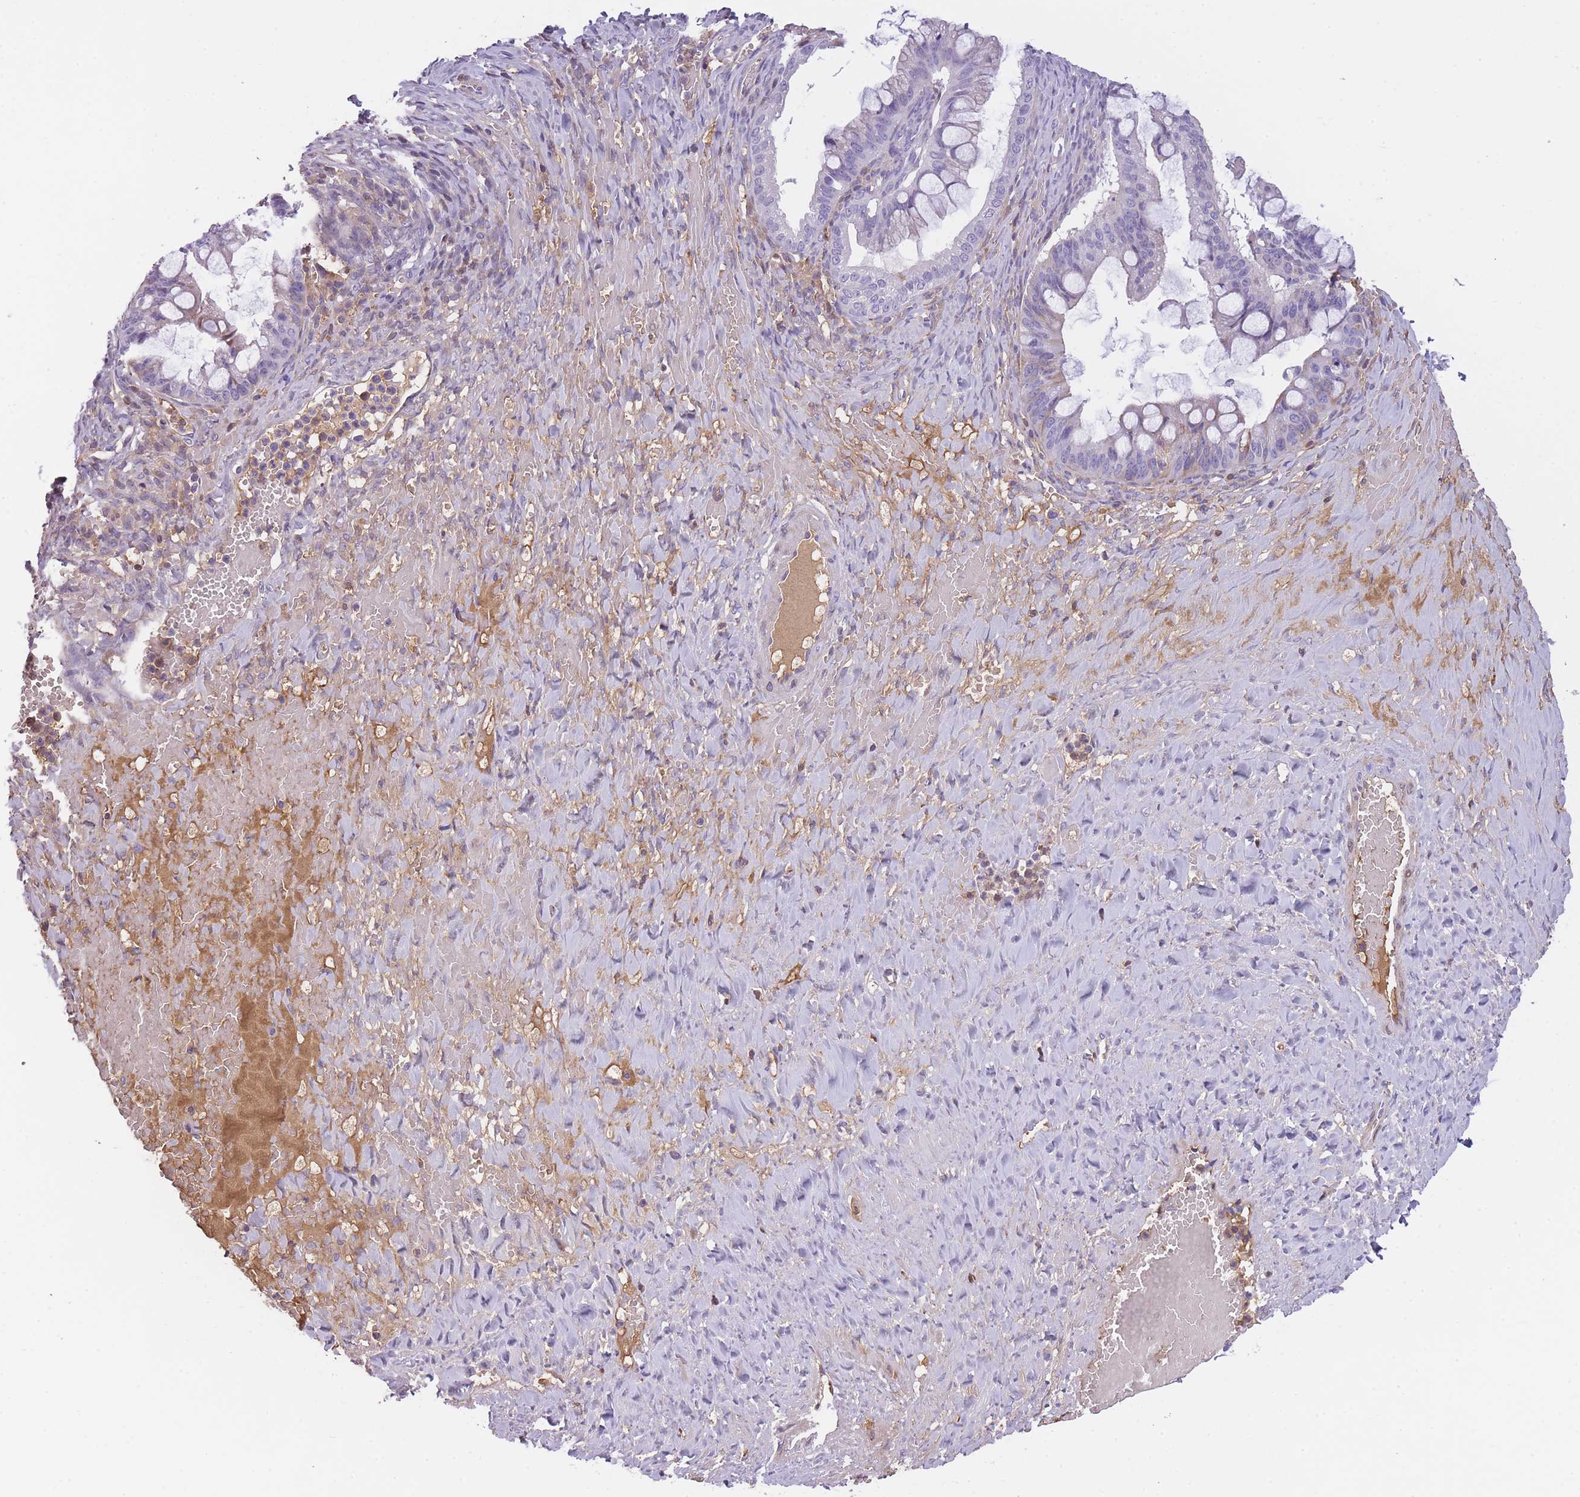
{"staining": {"intensity": "weak", "quantity": "<25%", "location": "cytoplasmic/membranous"}, "tissue": "ovarian cancer", "cell_type": "Tumor cells", "image_type": "cancer", "snomed": [{"axis": "morphology", "description": "Cystadenocarcinoma, mucinous, NOS"}, {"axis": "topography", "description": "Ovary"}], "caption": "The immunohistochemistry (IHC) image has no significant expression in tumor cells of mucinous cystadenocarcinoma (ovarian) tissue.", "gene": "GNAT1", "patient": {"sex": "female", "age": 73}}